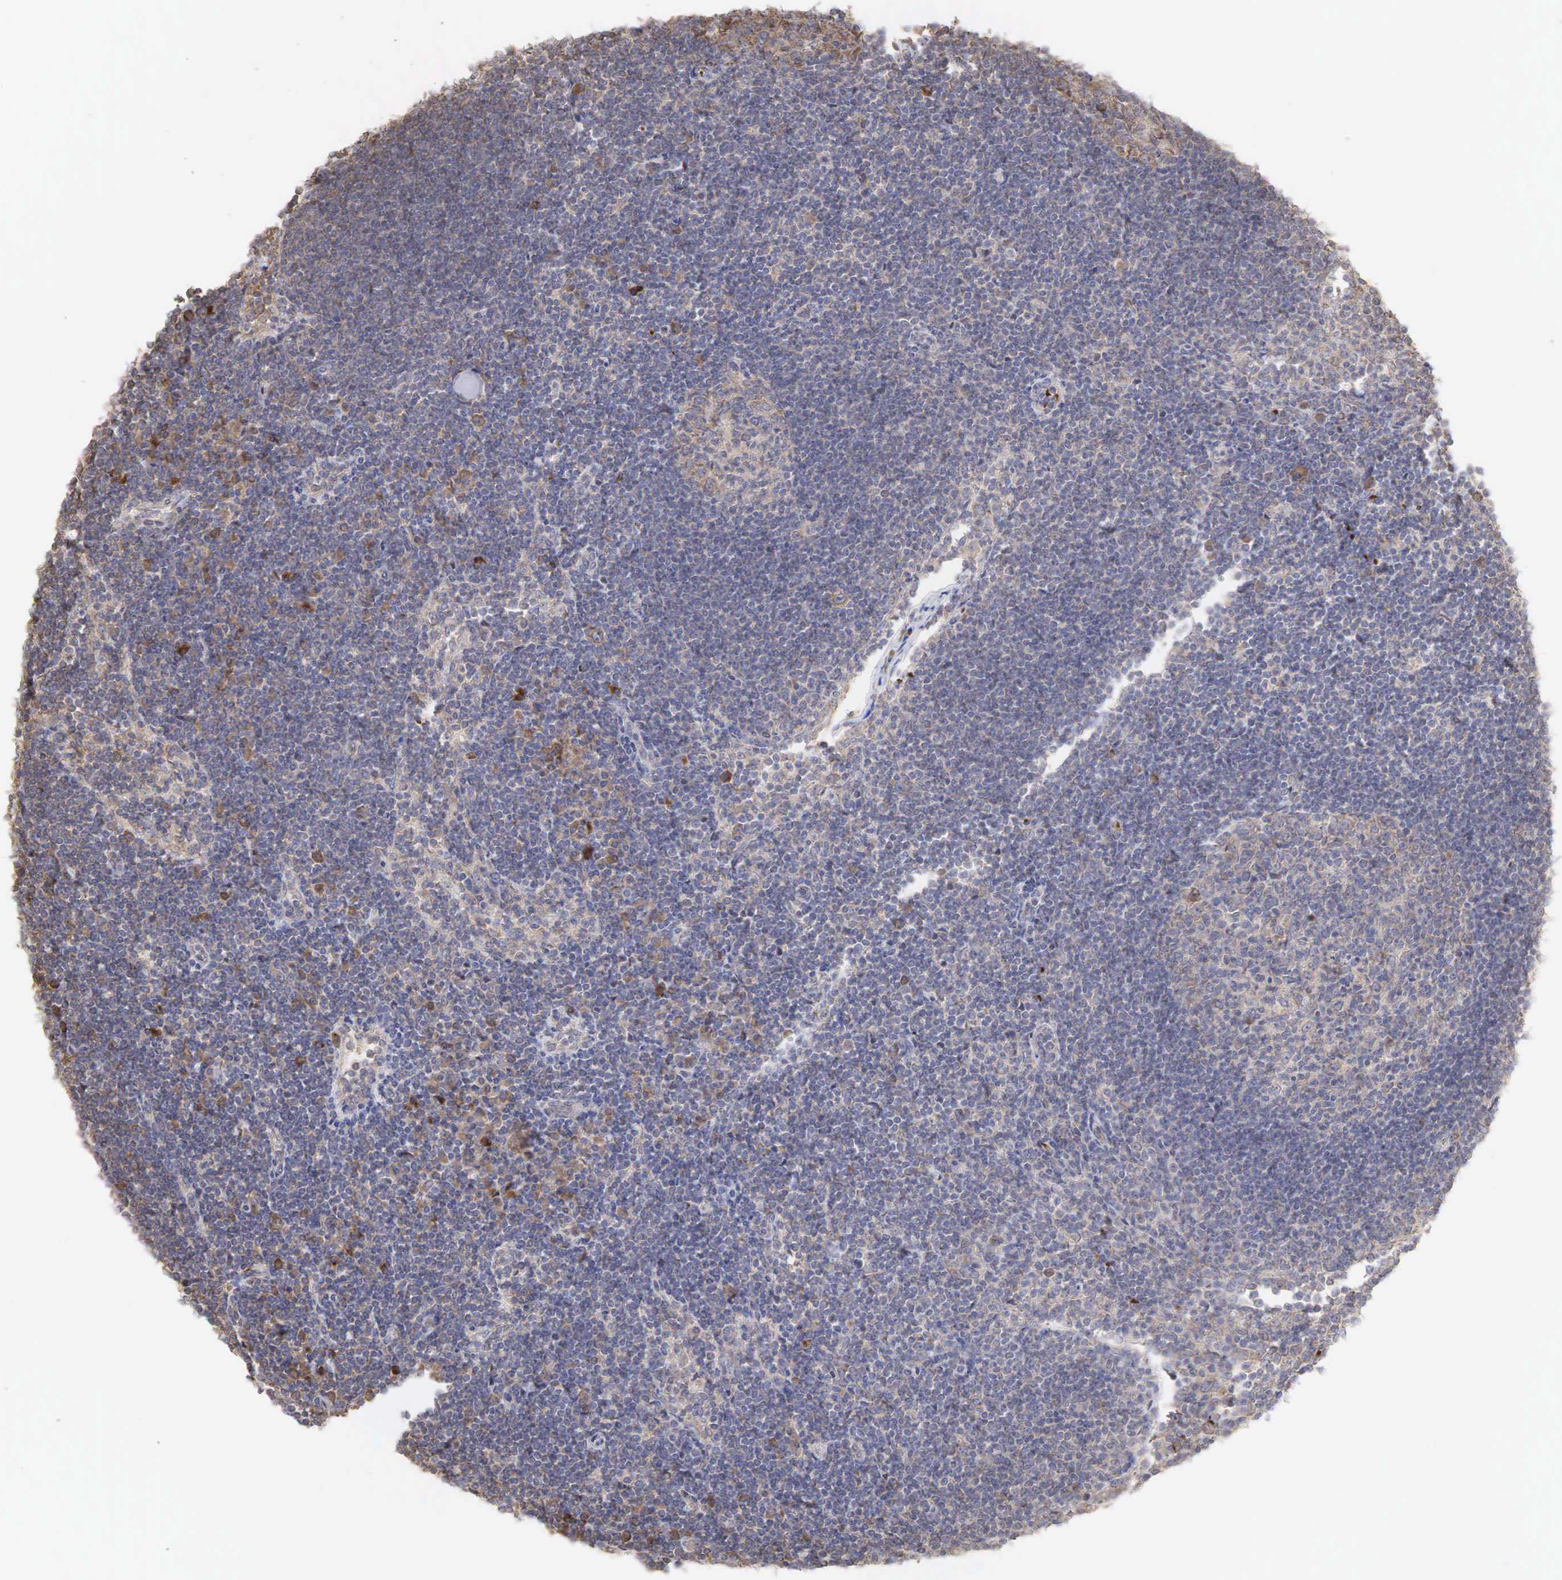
{"staining": {"intensity": "weak", "quantity": "<25%", "location": "cytoplasmic/membranous"}, "tissue": "lymph node", "cell_type": "Germinal center cells", "image_type": "normal", "snomed": [{"axis": "morphology", "description": "Normal tissue, NOS"}, {"axis": "topography", "description": "Lymph node"}], "caption": "This histopathology image is of unremarkable lymph node stained with immunohistochemistry to label a protein in brown with the nuclei are counter-stained blue. There is no staining in germinal center cells.", "gene": "PABPC5", "patient": {"sex": "female", "age": 53}}